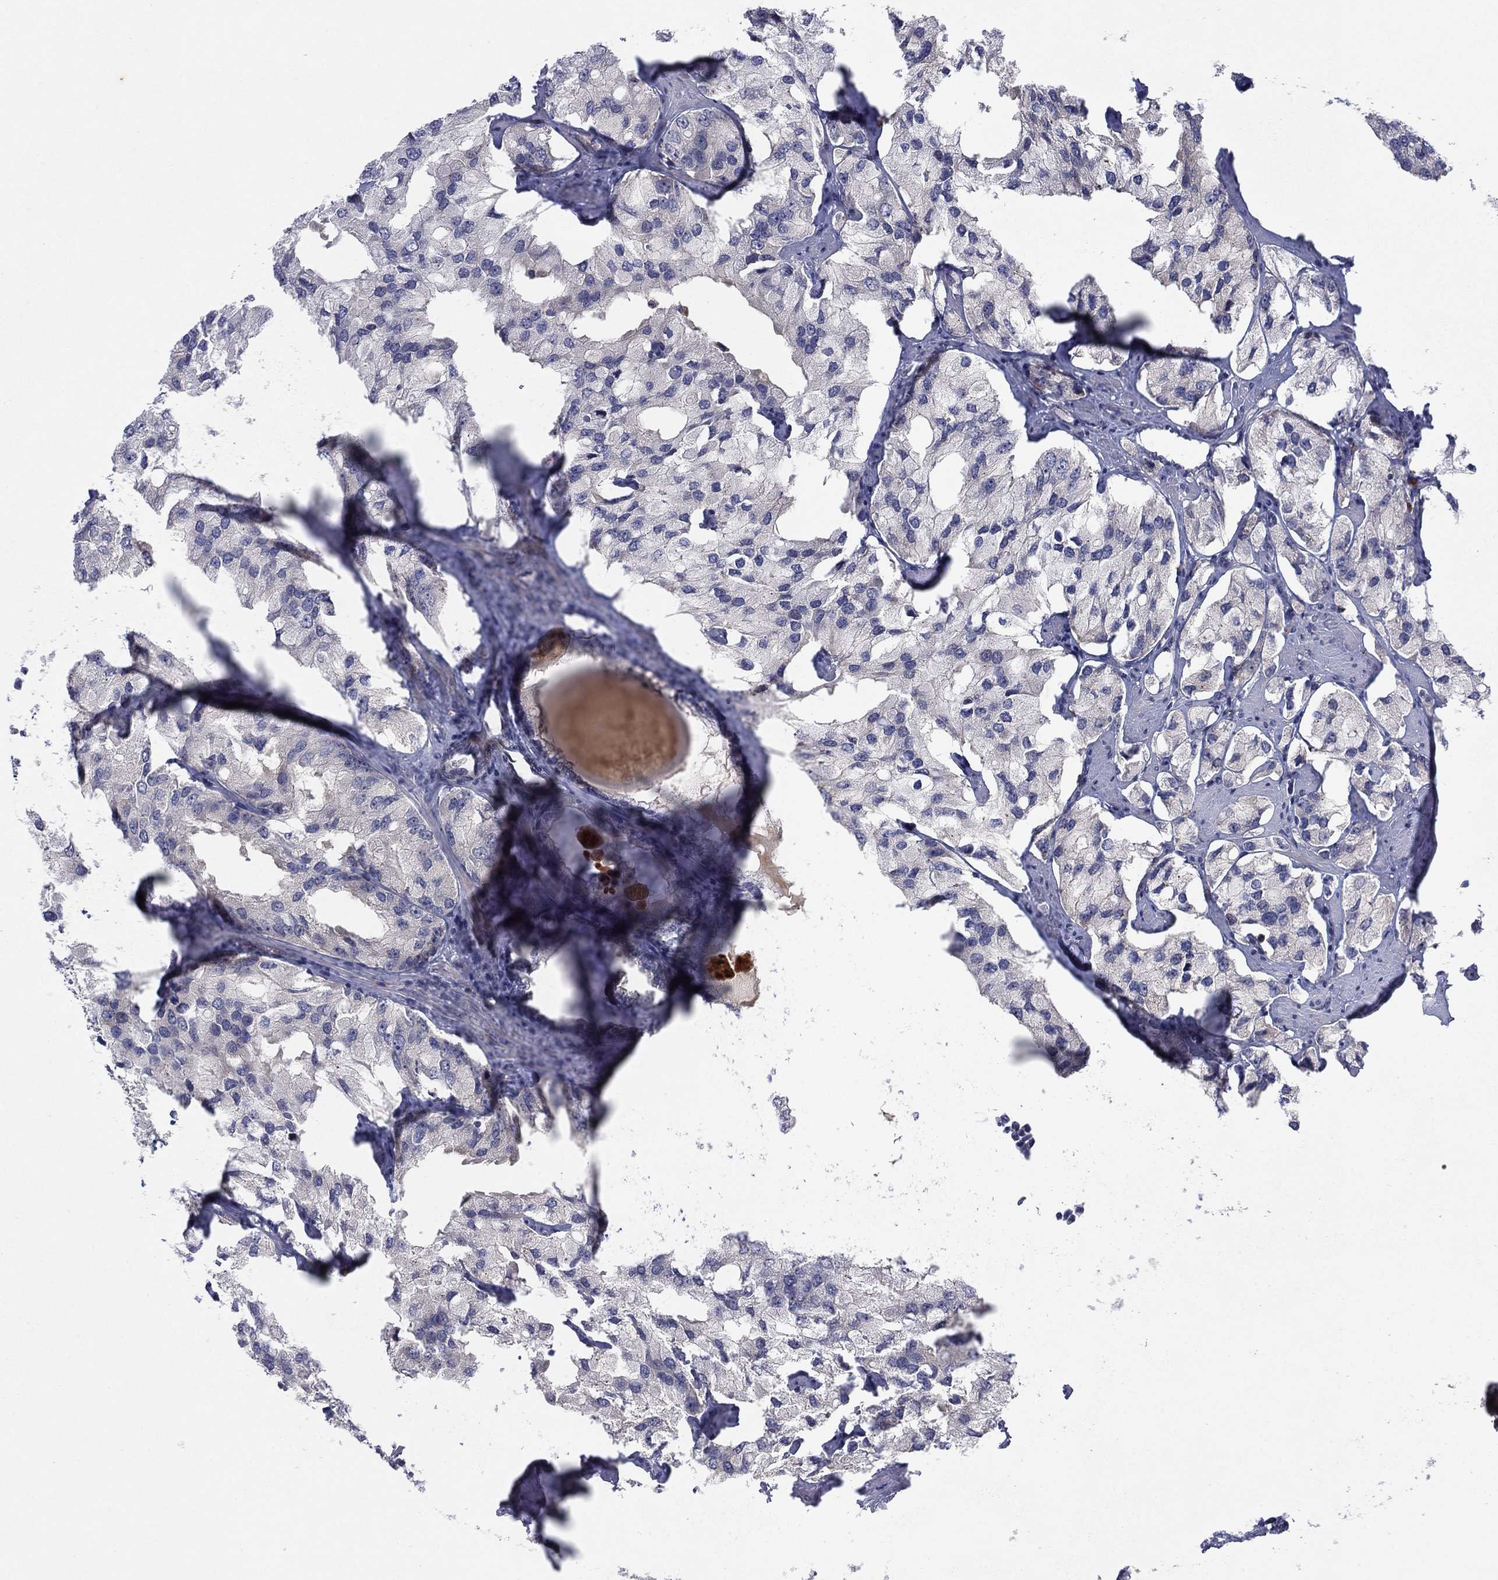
{"staining": {"intensity": "negative", "quantity": "none", "location": "none"}, "tissue": "prostate cancer", "cell_type": "Tumor cells", "image_type": "cancer", "snomed": [{"axis": "morphology", "description": "Adenocarcinoma, NOS"}, {"axis": "topography", "description": "Prostate and seminal vesicle, NOS"}, {"axis": "topography", "description": "Prostate"}], "caption": "Immunohistochemistry histopathology image of neoplastic tissue: human adenocarcinoma (prostate) stained with DAB reveals no significant protein staining in tumor cells. (Stains: DAB IHC with hematoxylin counter stain, Microscopy: brightfield microscopy at high magnification).", "gene": "AMN1", "patient": {"sex": "male", "age": 64}}